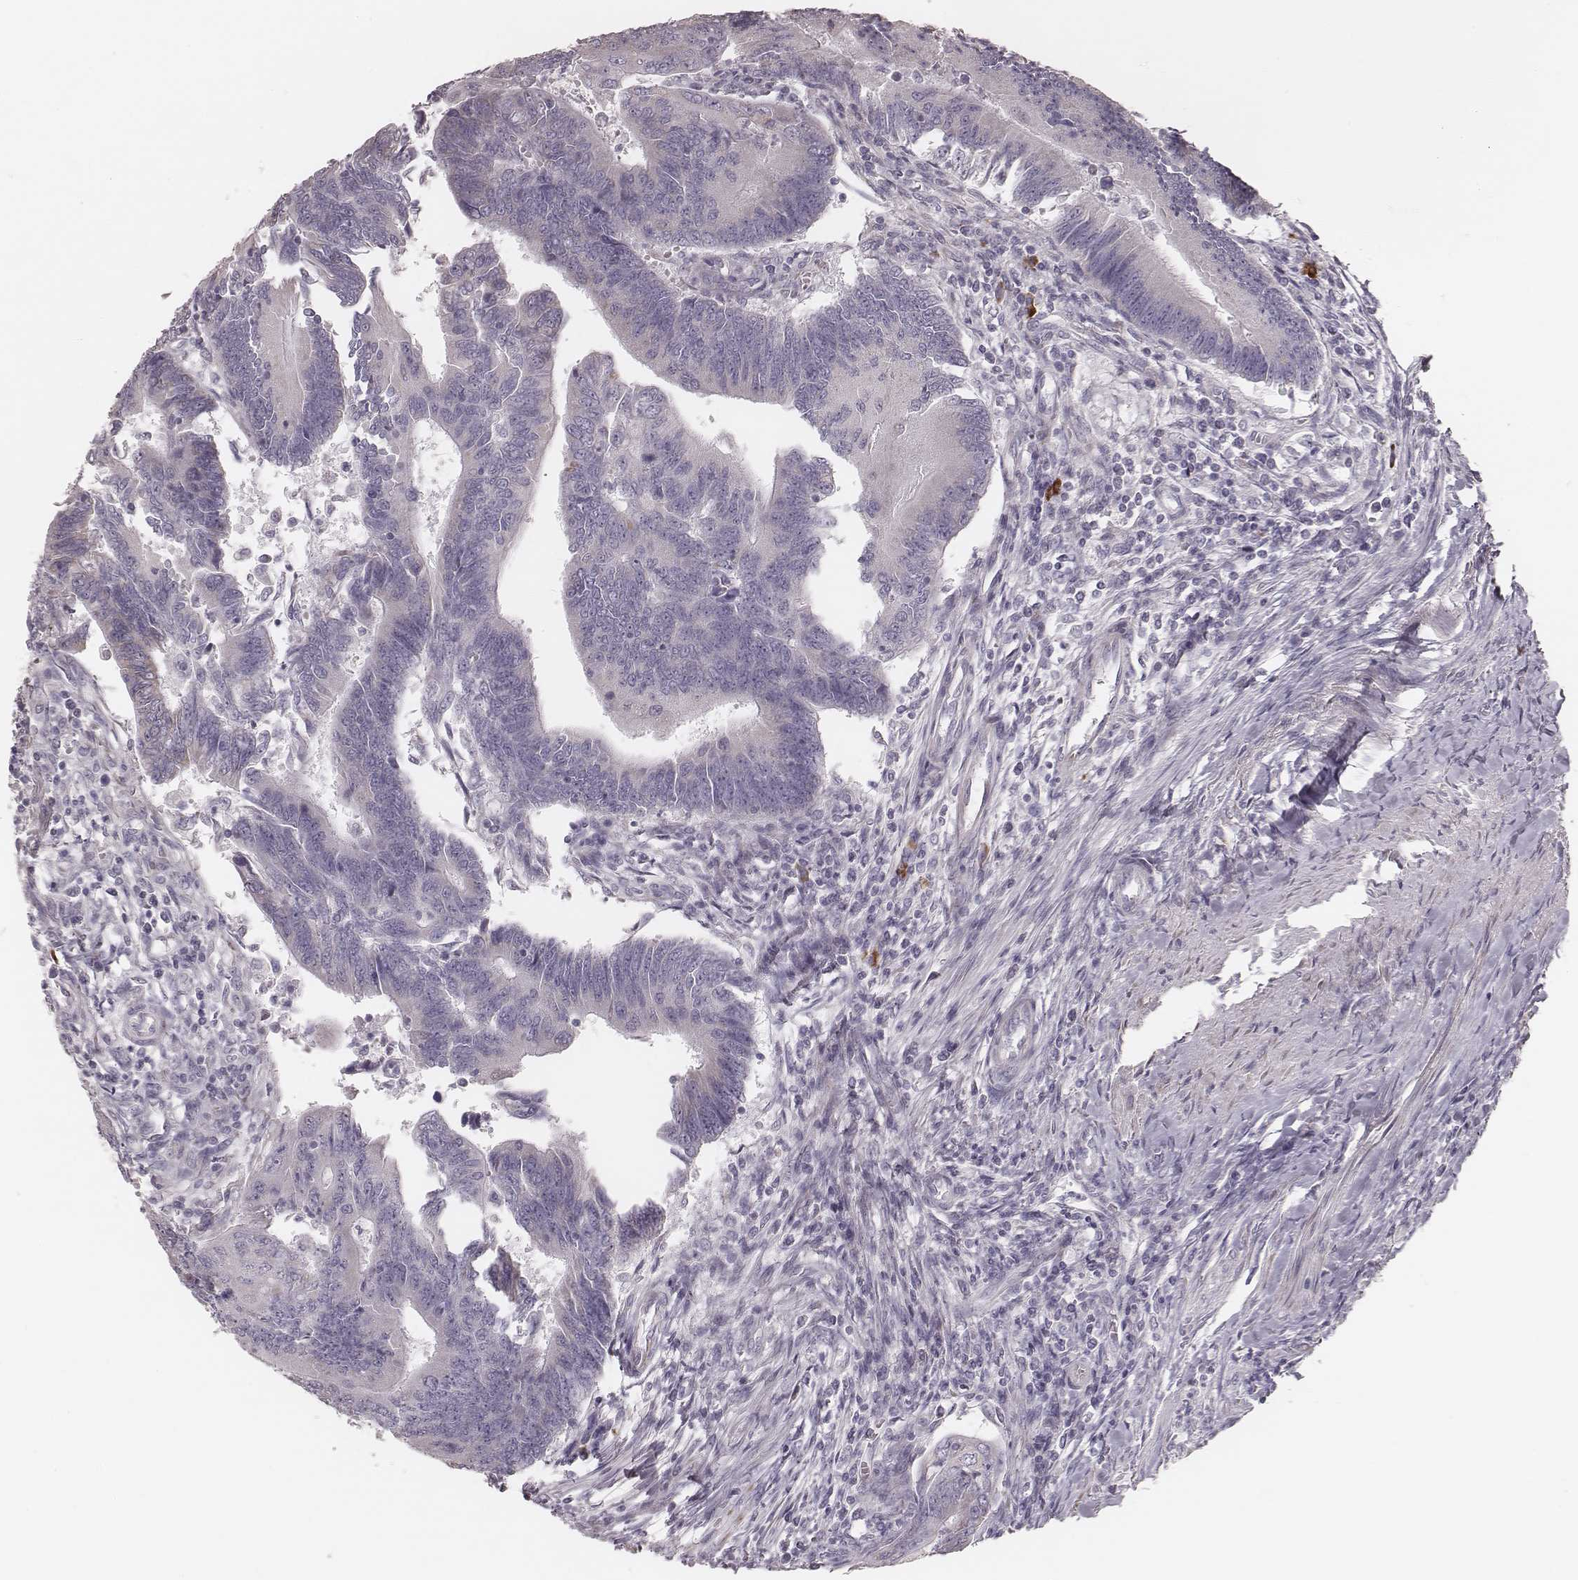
{"staining": {"intensity": "negative", "quantity": "none", "location": "none"}, "tissue": "colorectal cancer", "cell_type": "Tumor cells", "image_type": "cancer", "snomed": [{"axis": "morphology", "description": "Adenocarcinoma, NOS"}, {"axis": "topography", "description": "Colon"}], "caption": "Immunohistochemistry (IHC) photomicrograph of neoplastic tissue: adenocarcinoma (colorectal) stained with DAB (3,3'-diaminobenzidine) shows no significant protein positivity in tumor cells.", "gene": "KIF5C", "patient": {"sex": "female", "age": 67}}